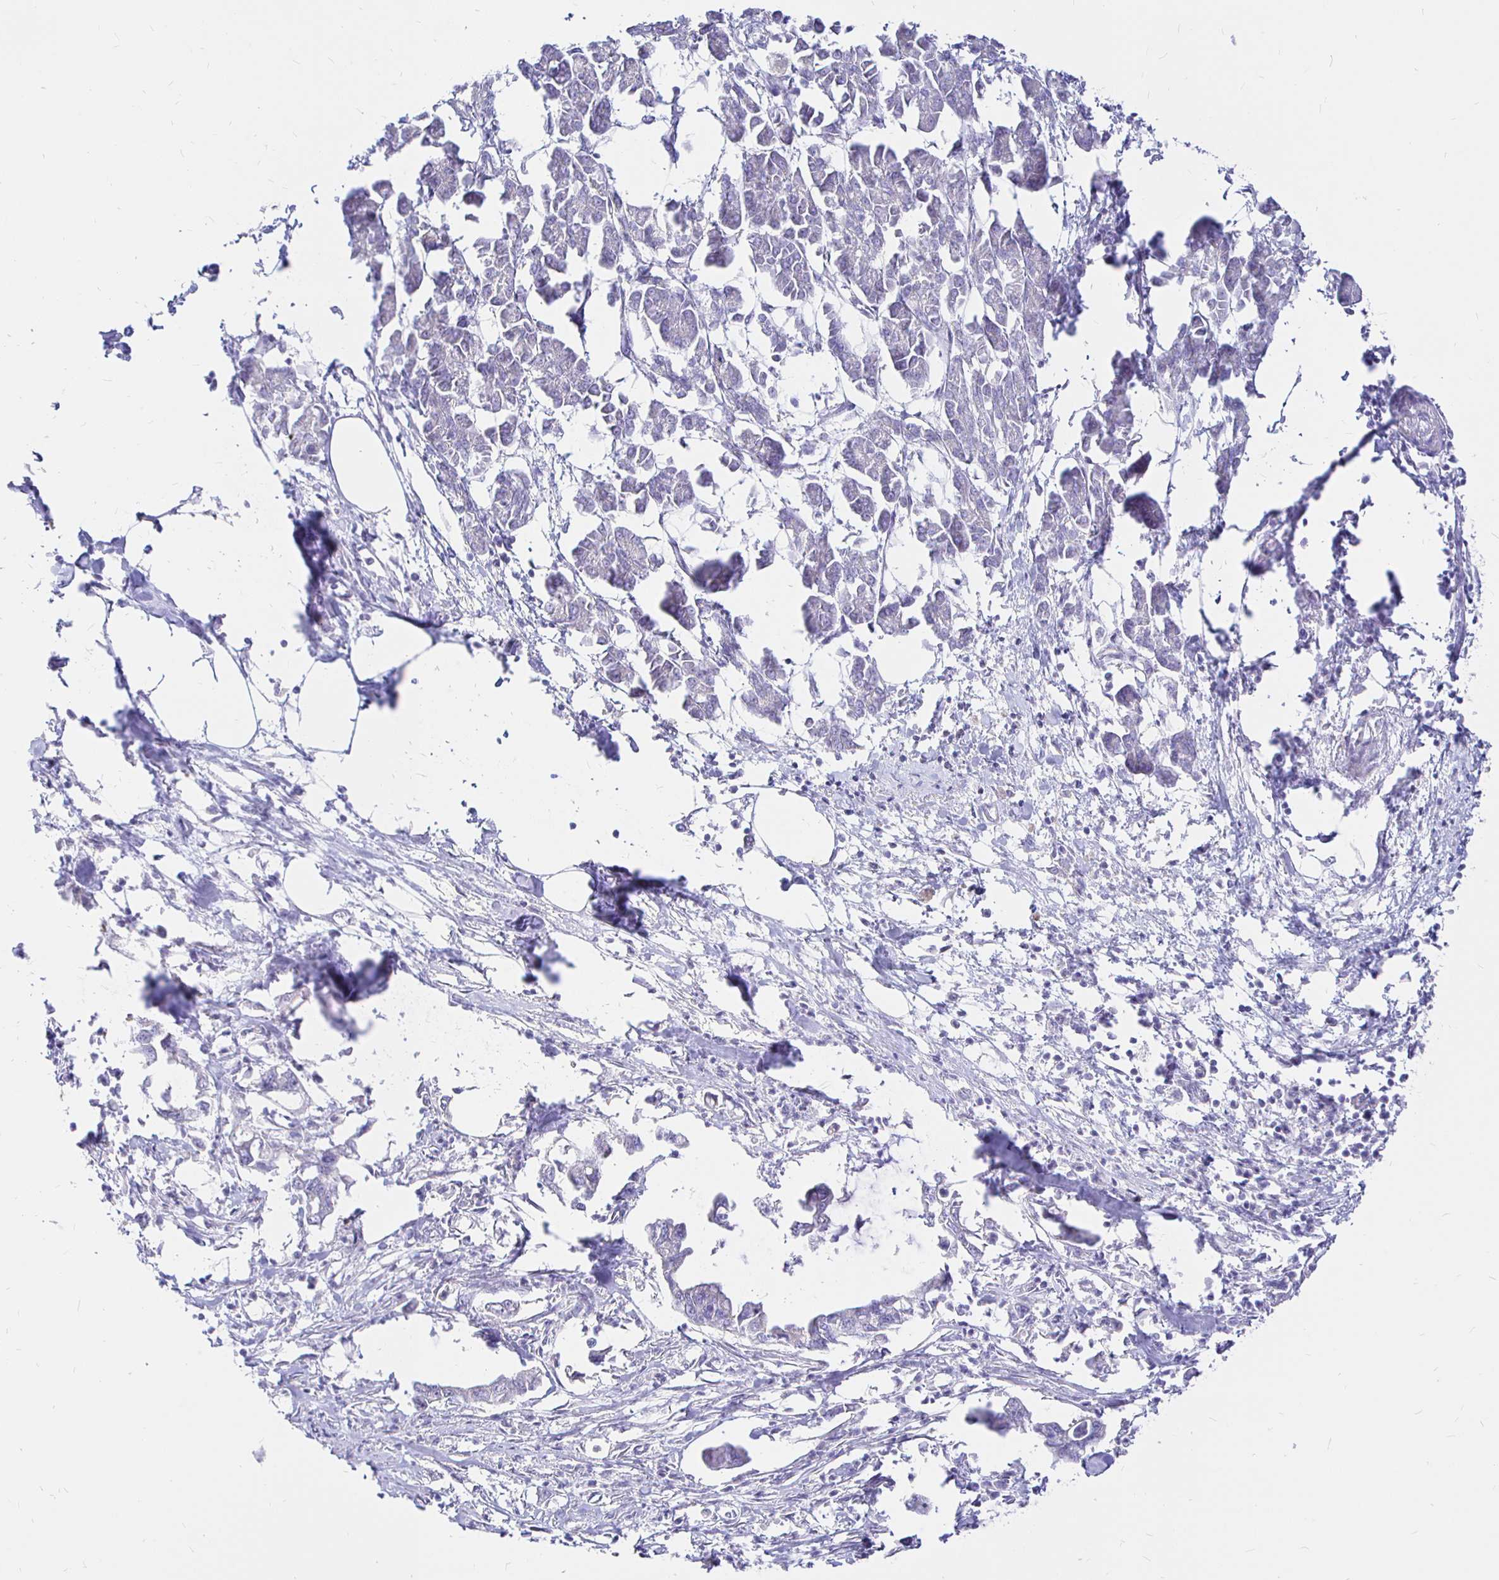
{"staining": {"intensity": "negative", "quantity": "none", "location": "none"}, "tissue": "pancreatic cancer", "cell_type": "Tumor cells", "image_type": "cancer", "snomed": [{"axis": "morphology", "description": "Adenocarcinoma, NOS"}, {"axis": "topography", "description": "Pancreas"}], "caption": "Photomicrograph shows no significant protein staining in tumor cells of pancreatic cancer.", "gene": "NECAB1", "patient": {"sex": "male", "age": 61}}